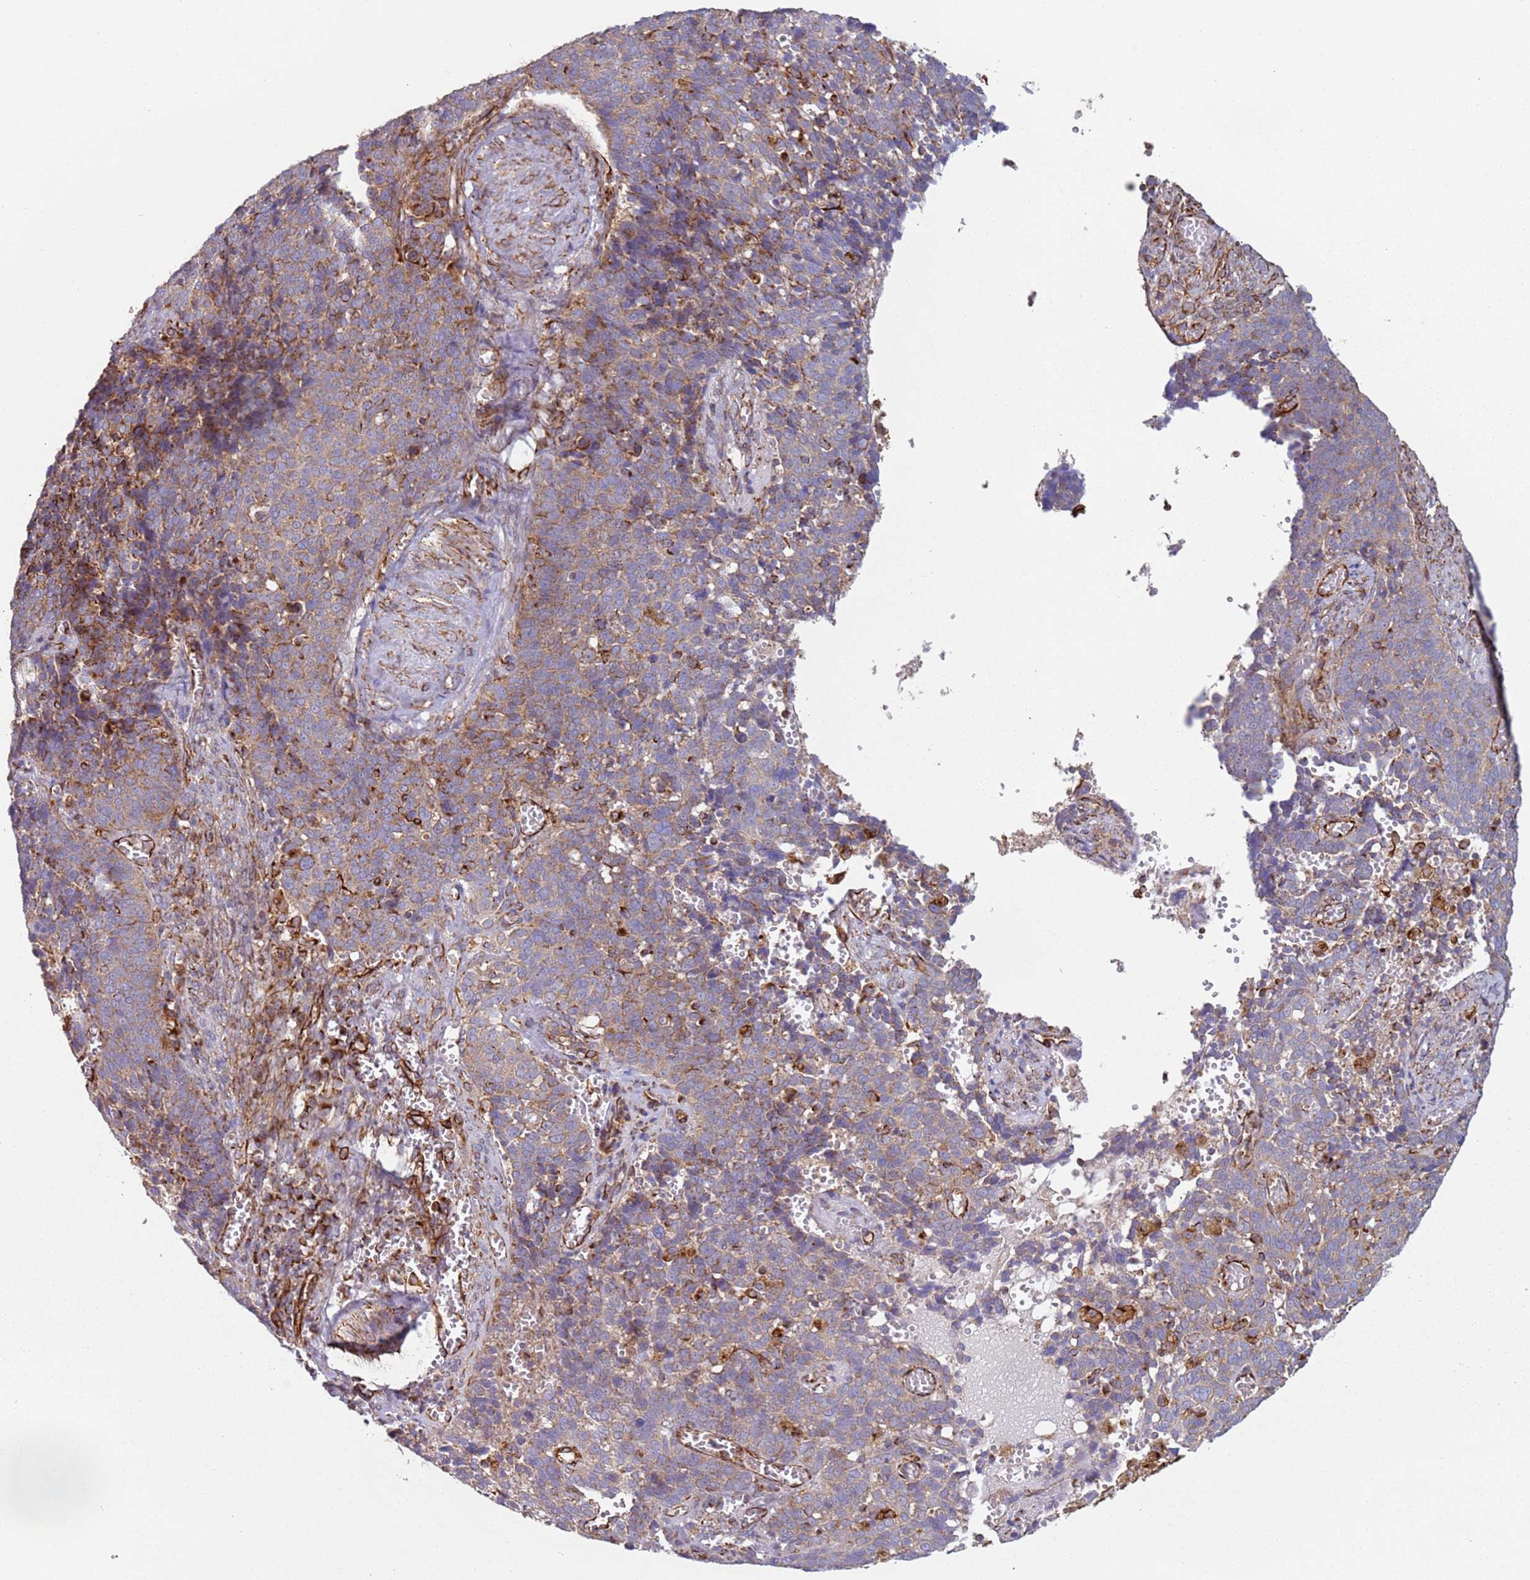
{"staining": {"intensity": "weak", "quantity": "25%-75%", "location": "cytoplasmic/membranous"}, "tissue": "cervical cancer", "cell_type": "Tumor cells", "image_type": "cancer", "snomed": [{"axis": "morphology", "description": "Normal tissue, NOS"}, {"axis": "morphology", "description": "Squamous cell carcinoma, NOS"}, {"axis": "topography", "description": "Cervix"}], "caption": "This photomicrograph exhibits cervical cancer (squamous cell carcinoma) stained with immunohistochemistry (IHC) to label a protein in brown. The cytoplasmic/membranous of tumor cells show weak positivity for the protein. Nuclei are counter-stained blue.", "gene": "SNAPIN", "patient": {"sex": "female", "age": 39}}